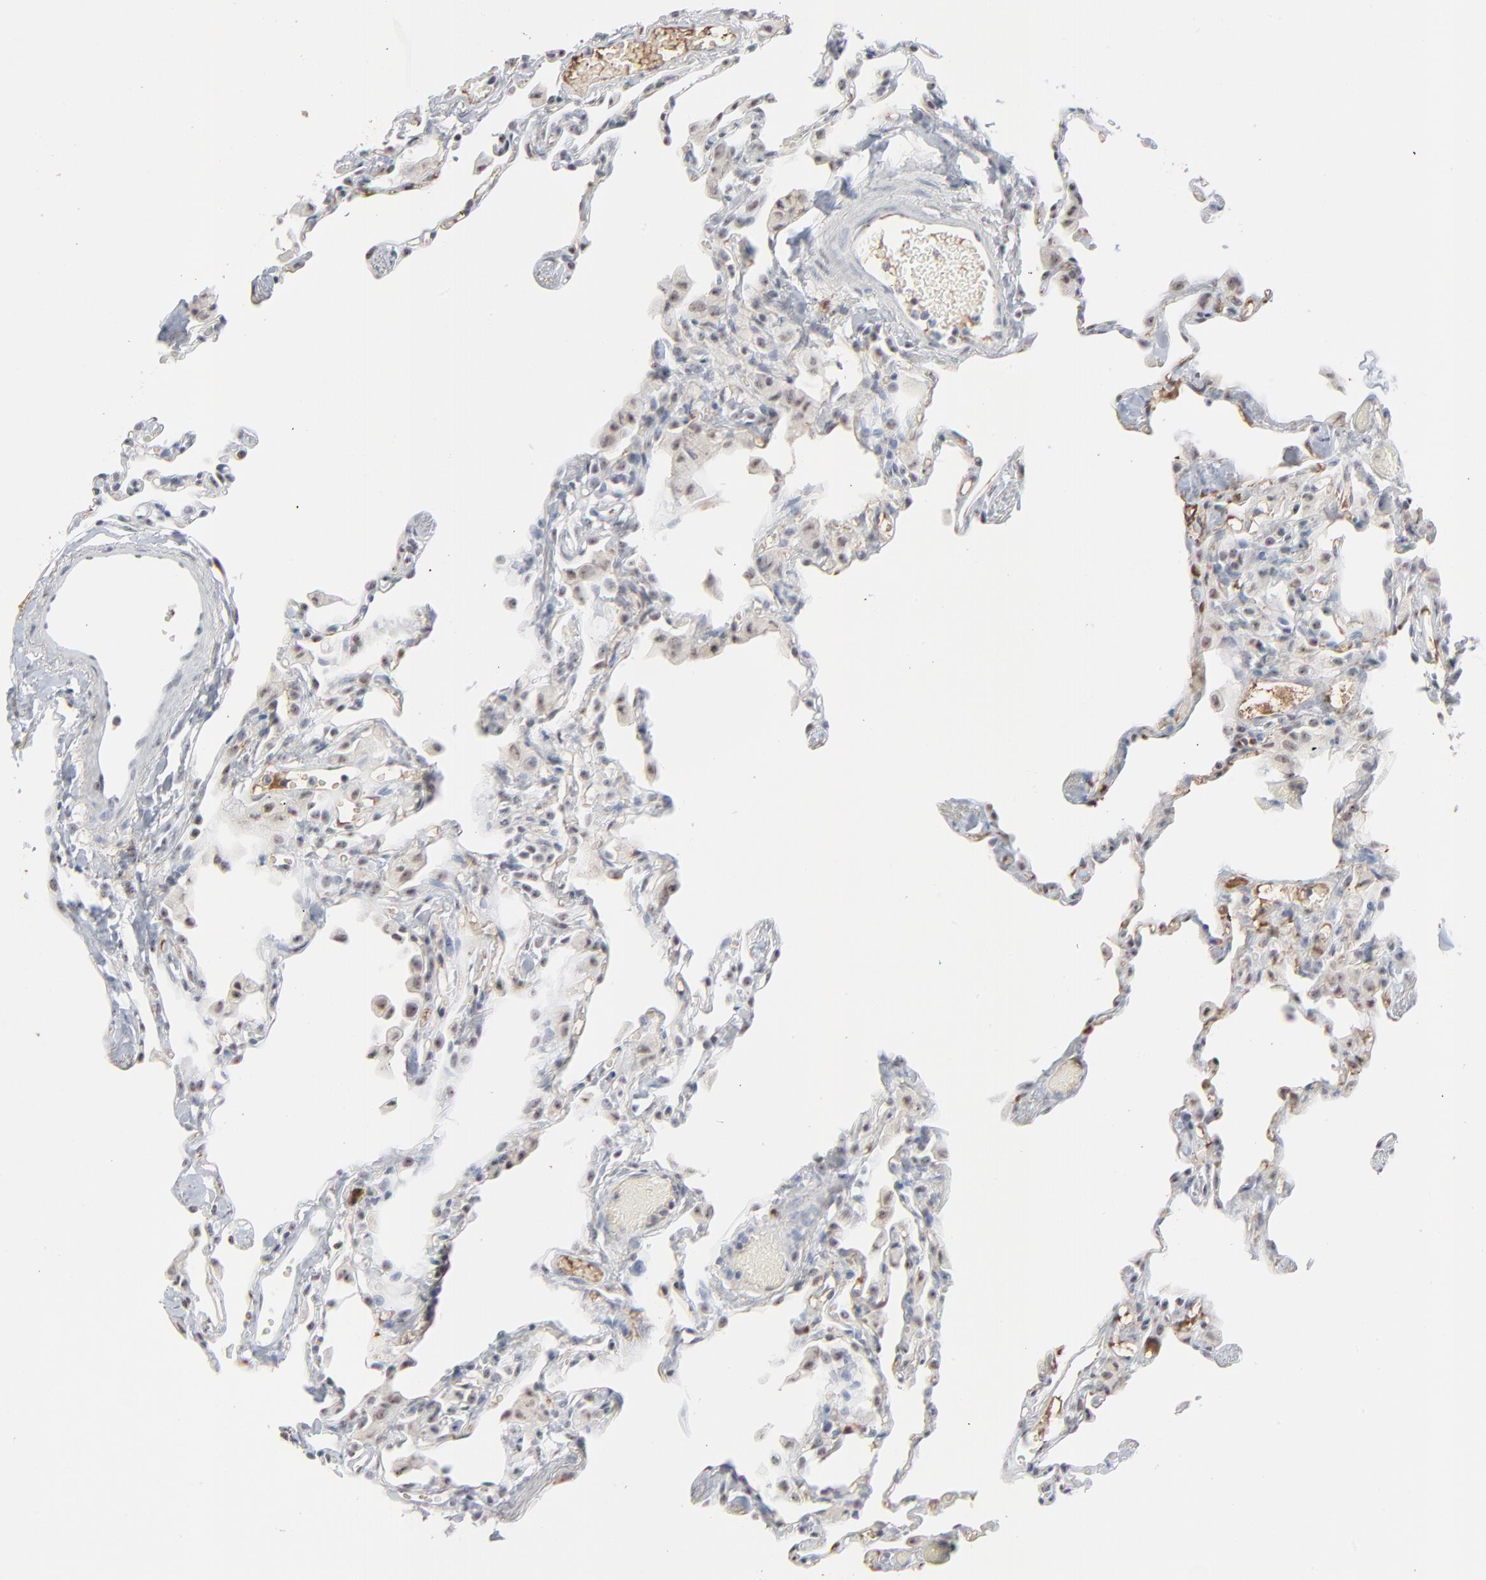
{"staining": {"intensity": "weak", "quantity": "25%-75%", "location": "nuclear"}, "tissue": "lung", "cell_type": "Alveolar cells", "image_type": "normal", "snomed": [{"axis": "morphology", "description": "Normal tissue, NOS"}, {"axis": "topography", "description": "Lung"}], "caption": "A histopathology image of lung stained for a protein reveals weak nuclear brown staining in alveolar cells.", "gene": "MPHOSPH6", "patient": {"sex": "female", "age": 49}}